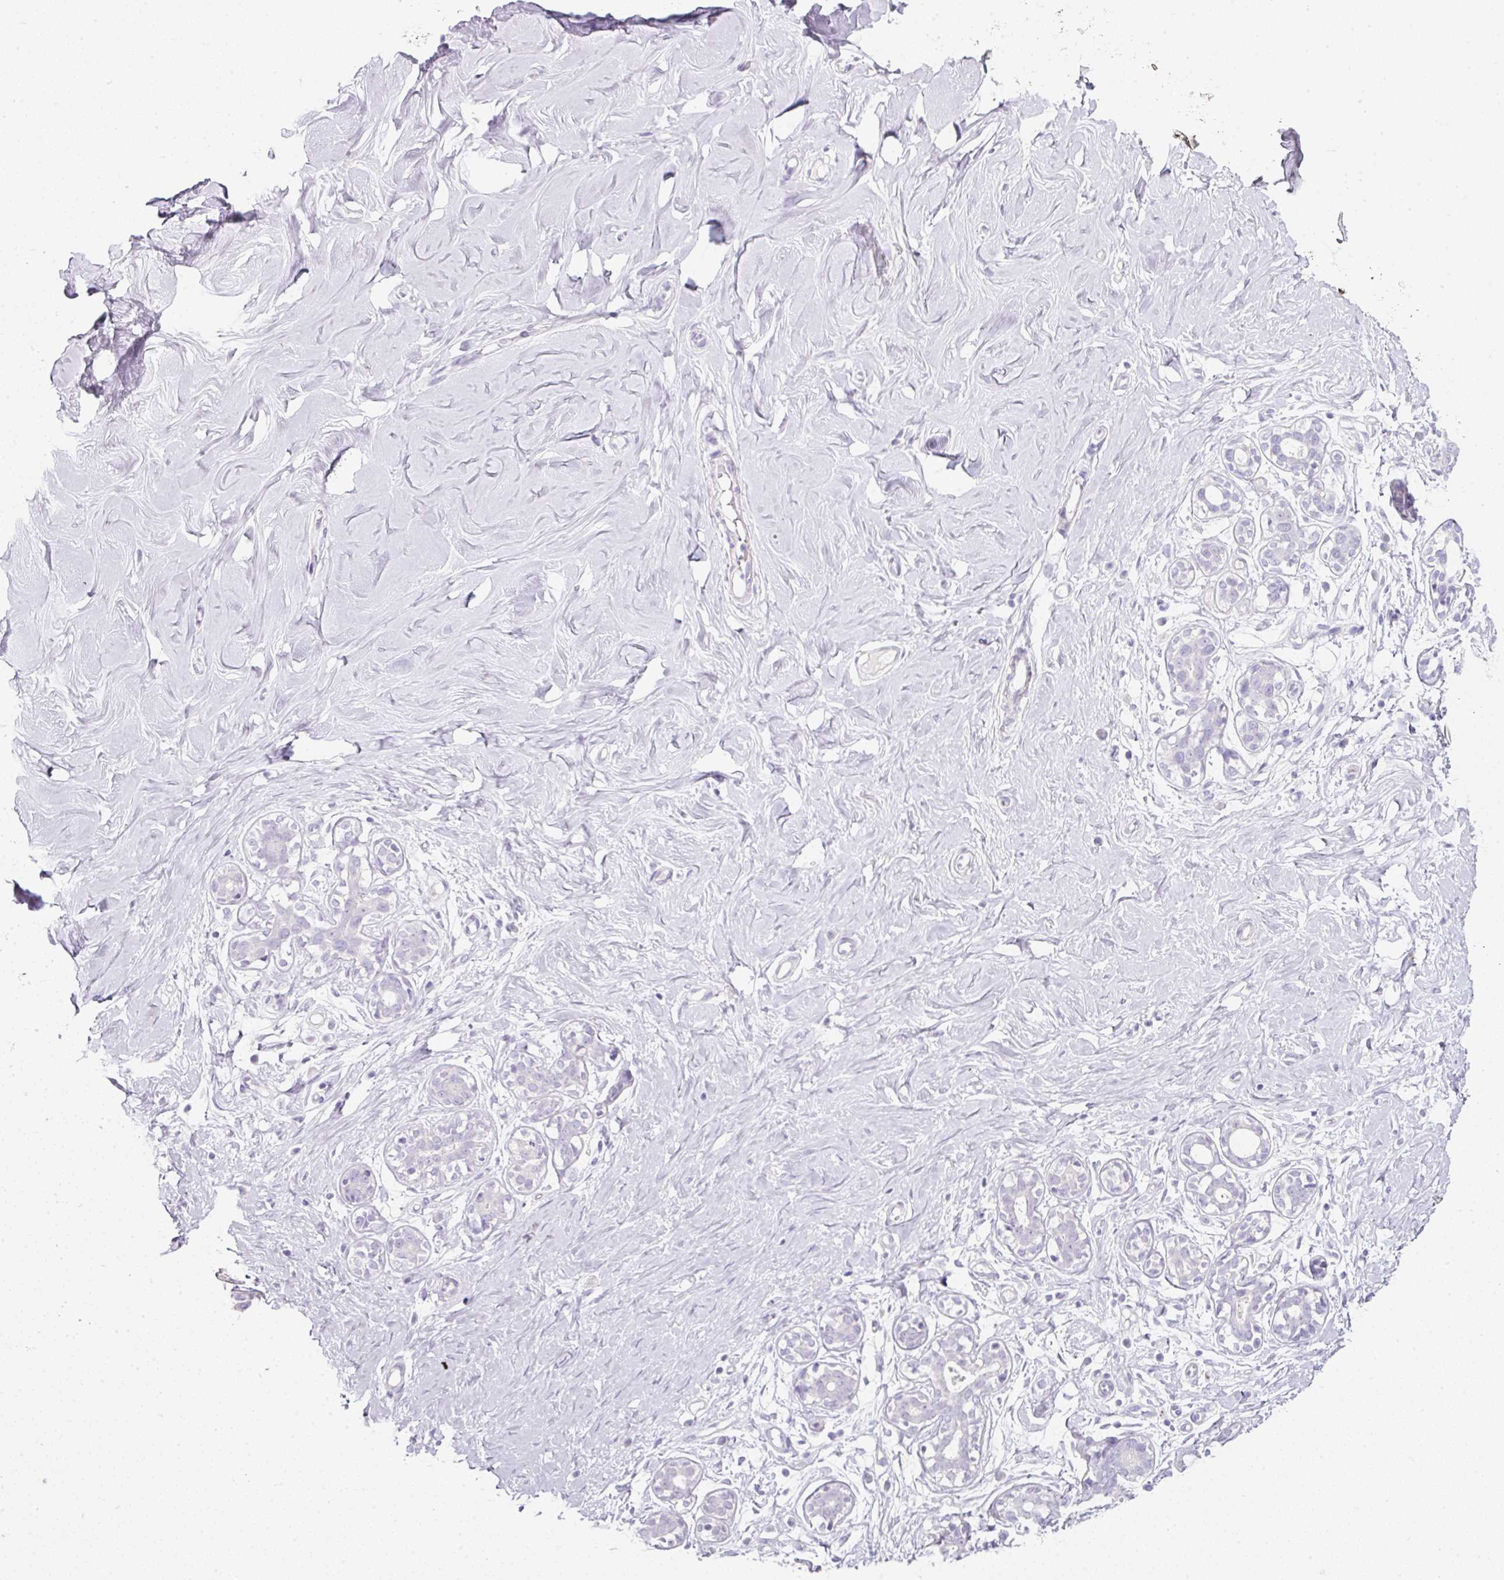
{"staining": {"intensity": "negative", "quantity": "none", "location": "none"}, "tissue": "breast", "cell_type": "Adipocytes", "image_type": "normal", "snomed": [{"axis": "morphology", "description": "Normal tissue, NOS"}, {"axis": "topography", "description": "Breast"}], "caption": "Immunohistochemical staining of unremarkable breast shows no significant staining in adipocytes. (DAB (3,3'-diaminobenzidine) immunohistochemistry with hematoxylin counter stain).", "gene": "SLC2A2", "patient": {"sex": "female", "age": 27}}